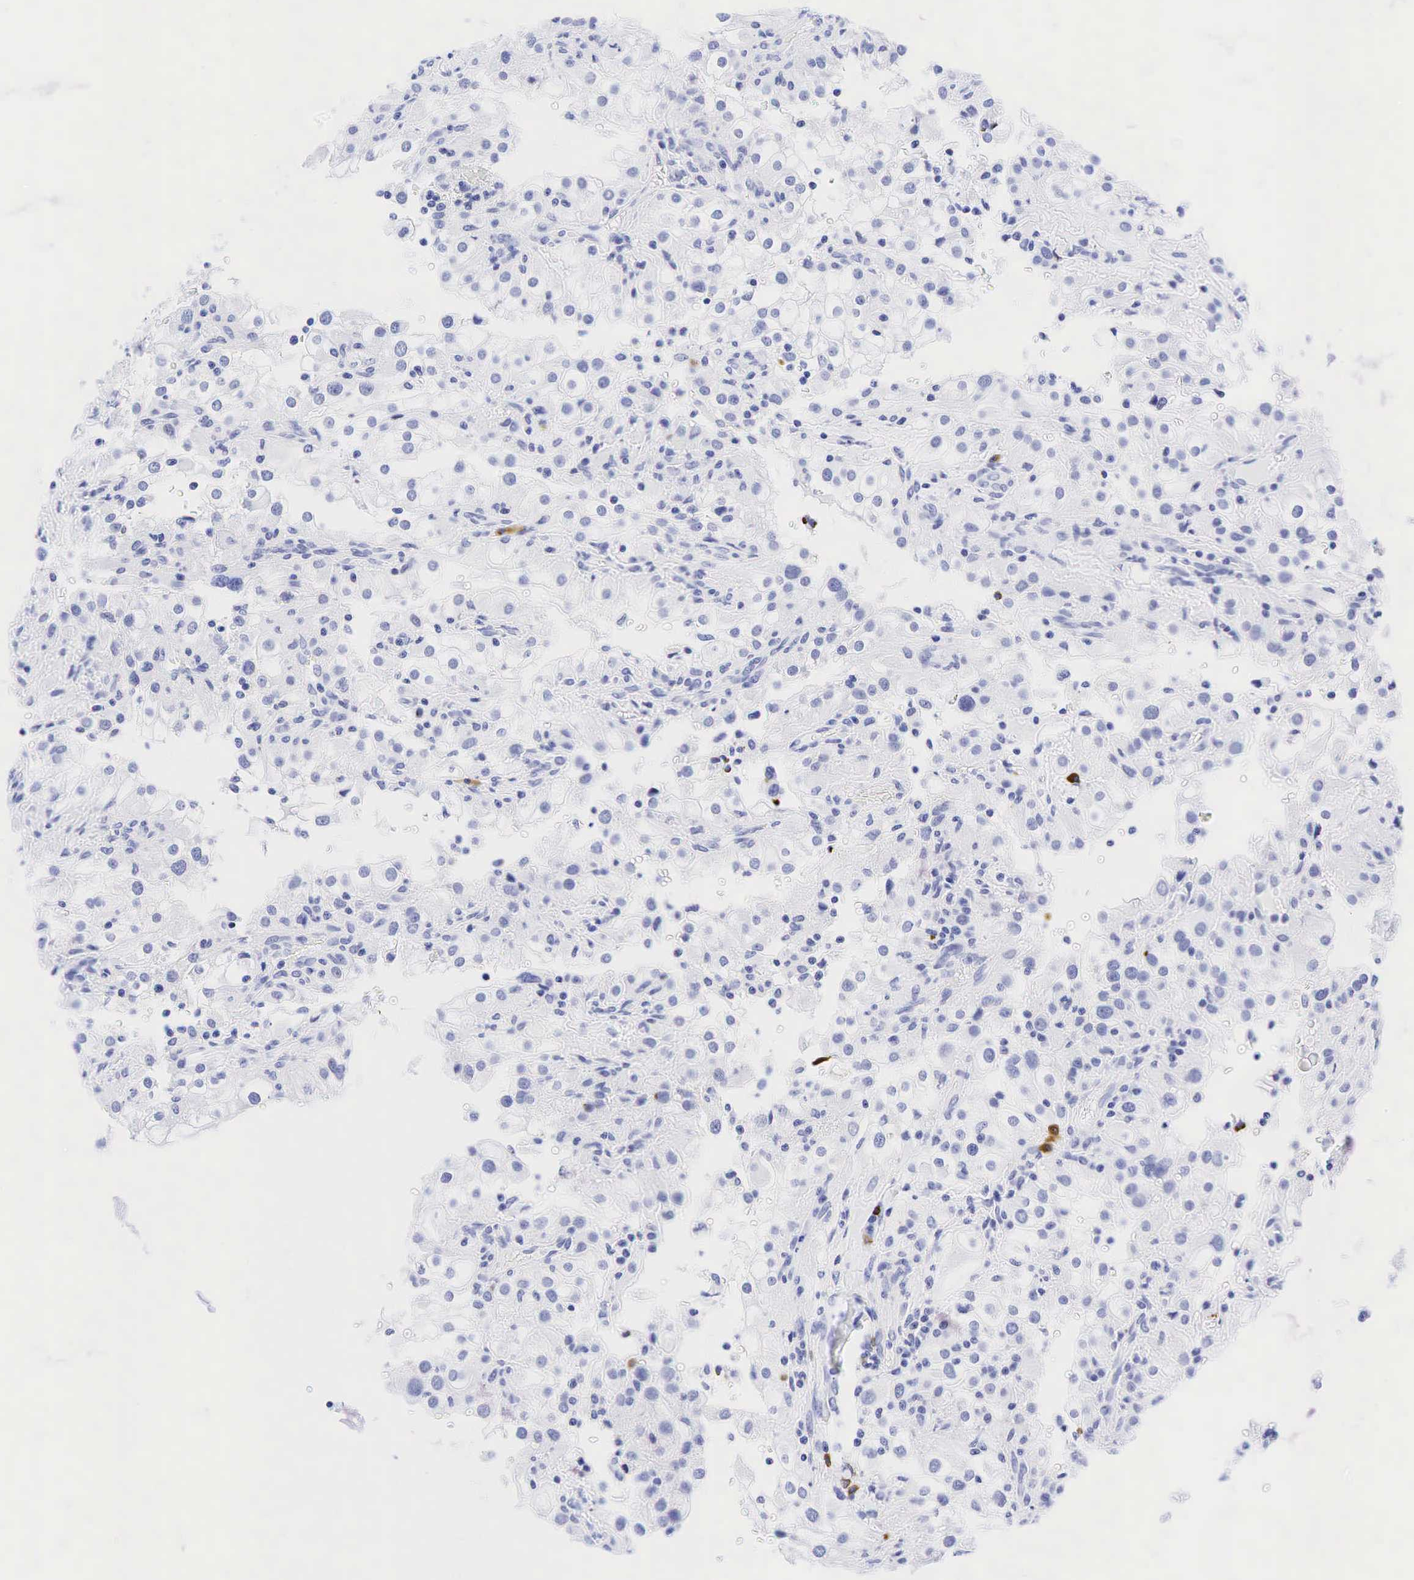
{"staining": {"intensity": "negative", "quantity": "none", "location": "none"}, "tissue": "renal cancer", "cell_type": "Tumor cells", "image_type": "cancer", "snomed": [{"axis": "morphology", "description": "Adenocarcinoma, NOS"}, {"axis": "topography", "description": "Kidney"}], "caption": "A high-resolution histopathology image shows IHC staining of renal adenocarcinoma, which displays no significant expression in tumor cells. (Stains: DAB (3,3'-diaminobenzidine) immunohistochemistry with hematoxylin counter stain, Microscopy: brightfield microscopy at high magnification).", "gene": "CD79A", "patient": {"sex": "female", "age": 52}}